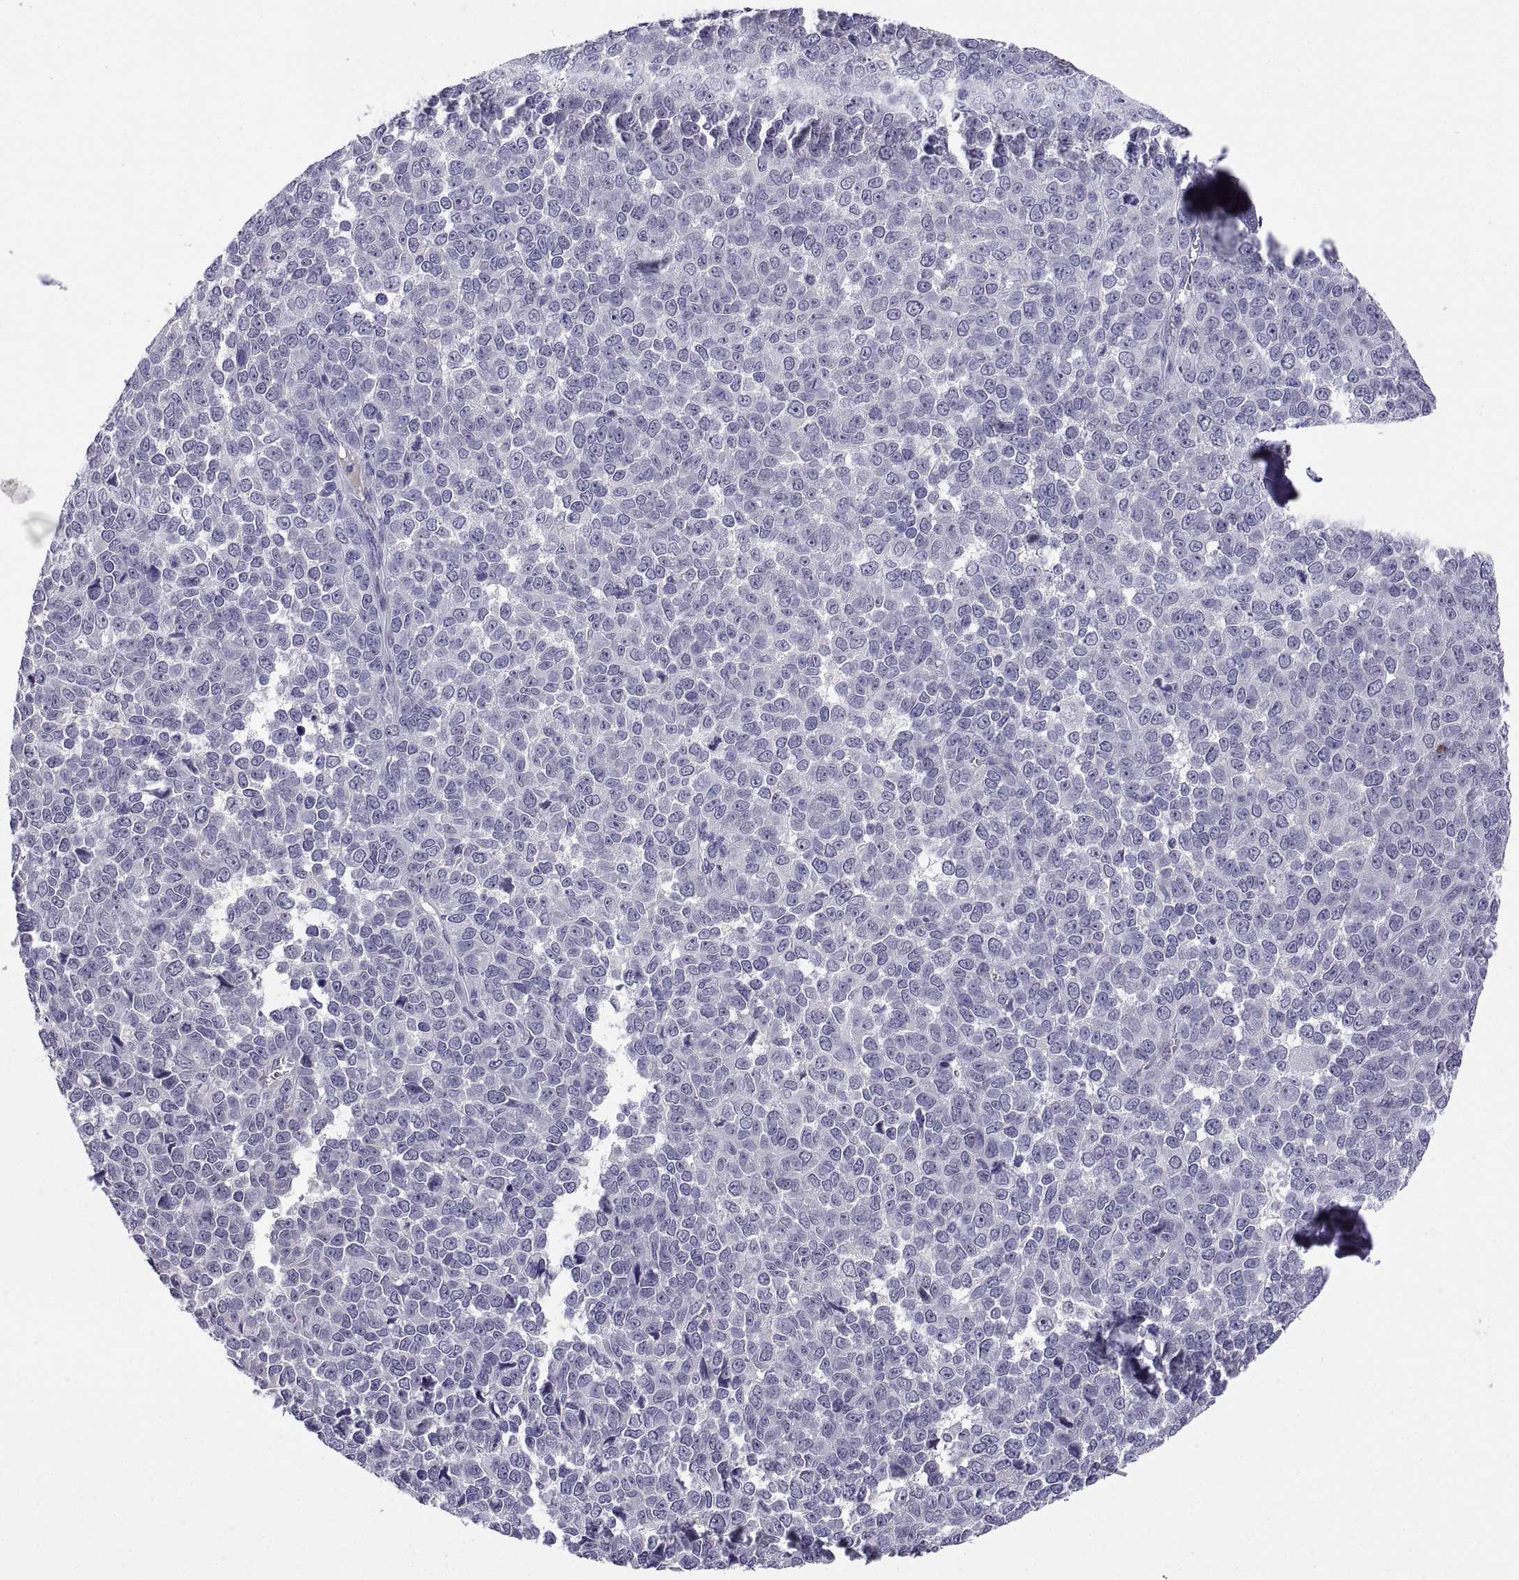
{"staining": {"intensity": "negative", "quantity": "none", "location": "none"}, "tissue": "melanoma", "cell_type": "Tumor cells", "image_type": "cancer", "snomed": [{"axis": "morphology", "description": "Malignant melanoma, NOS"}, {"axis": "topography", "description": "Skin"}], "caption": "This is an immunohistochemistry (IHC) image of human melanoma. There is no expression in tumor cells.", "gene": "MS4A1", "patient": {"sex": "female", "age": 95}}